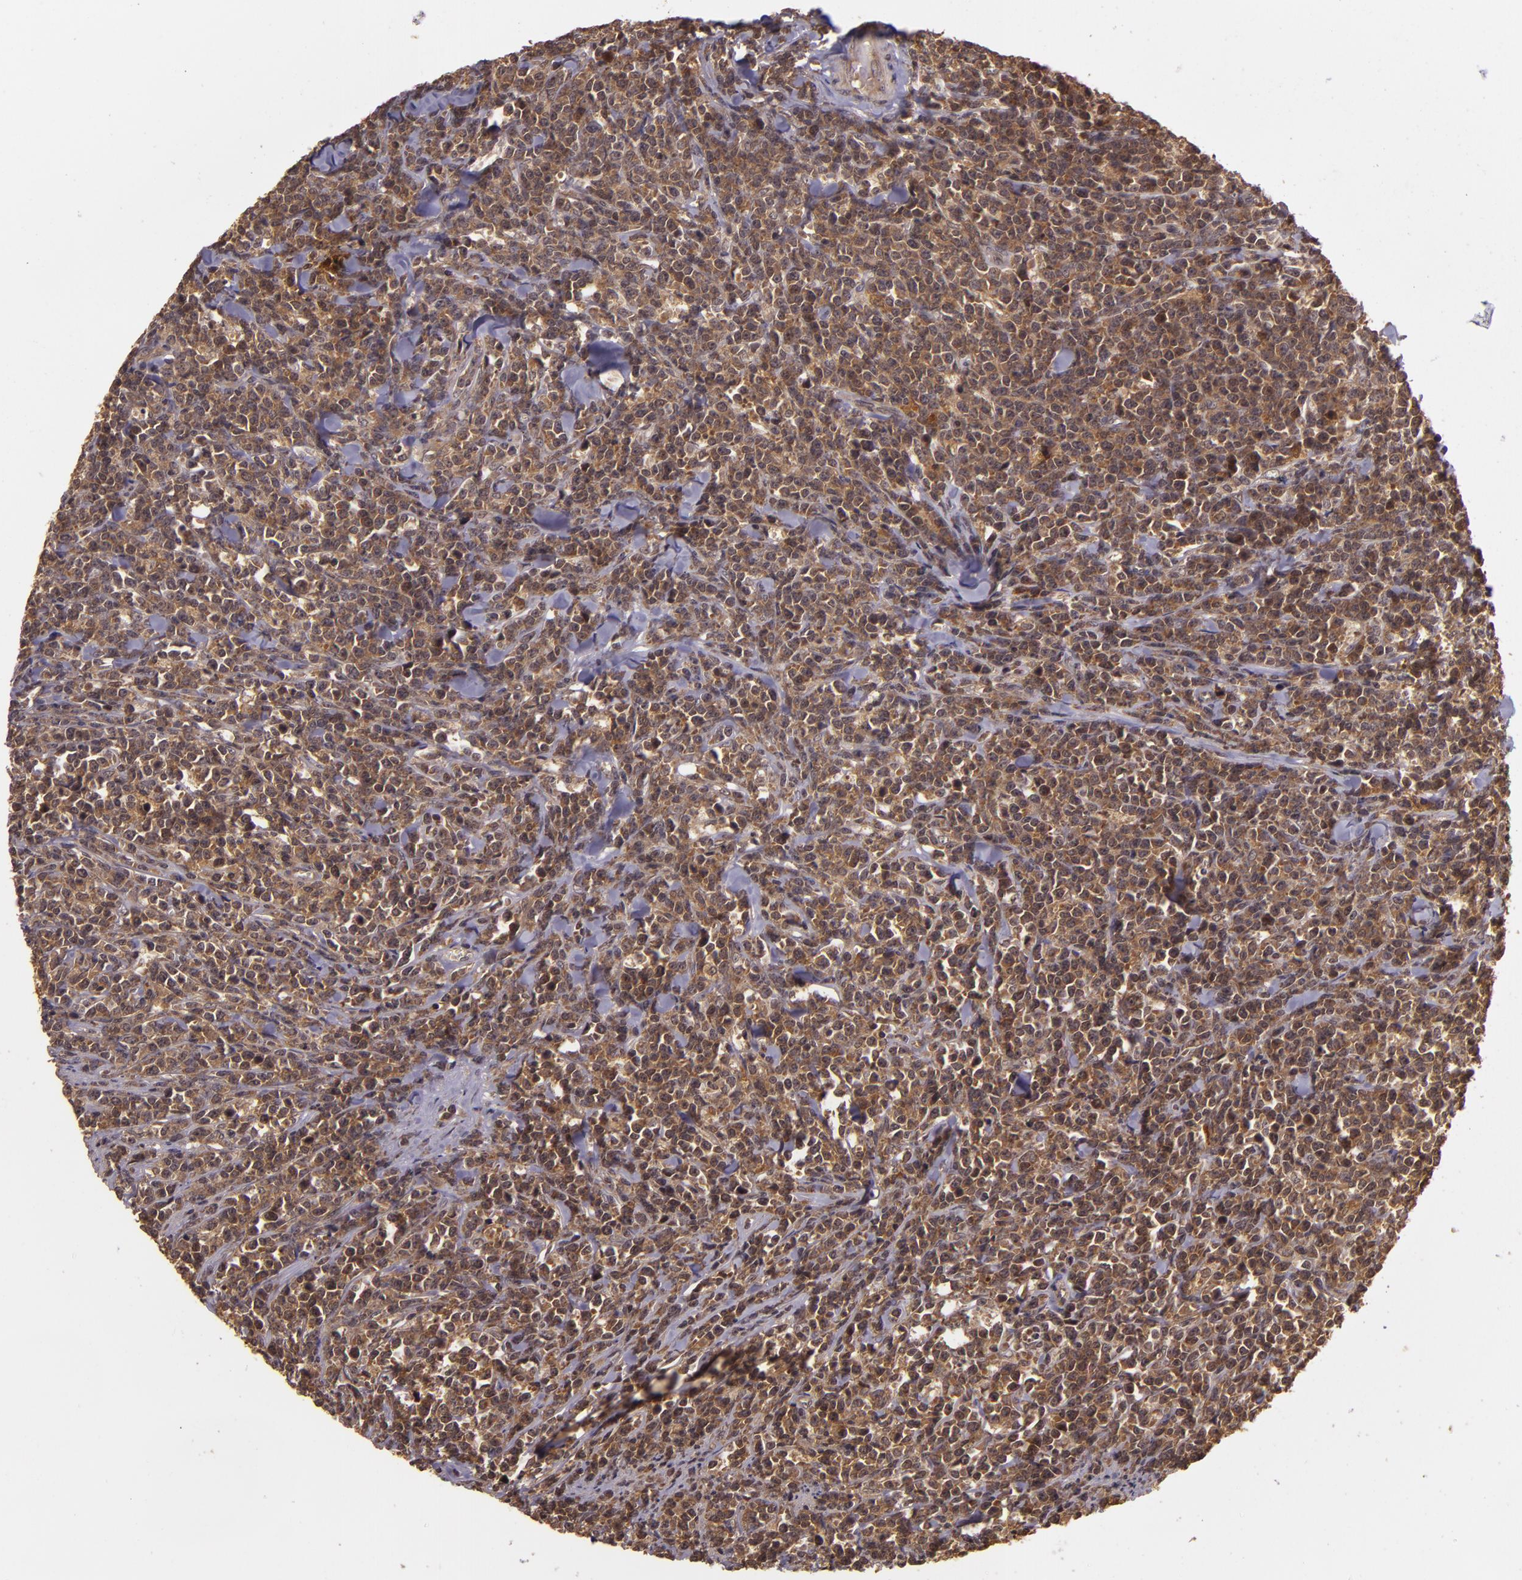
{"staining": {"intensity": "moderate", "quantity": ">75%", "location": "cytoplasmic/membranous"}, "tissue": "lymphoma", "cell_type": "Tumor cells", "image_type": "cancer", "snomed": [{"axis": "morphology", "description": "Malignant lymphoma, non-Hodgkin's type, High grade"}, {"axis": "topography", "description": "Small intestine"}, {"axis": "topography", "description": "Colon"}], "caption": "About >75% of tumor cells in human lymphoma demonstrate moderate cytoplasmic/membranous protein expression as visualized by brown immunohistochemical staining.", "gene": "TXNRD2", "patient": {"sex": "male", "age": 8}}